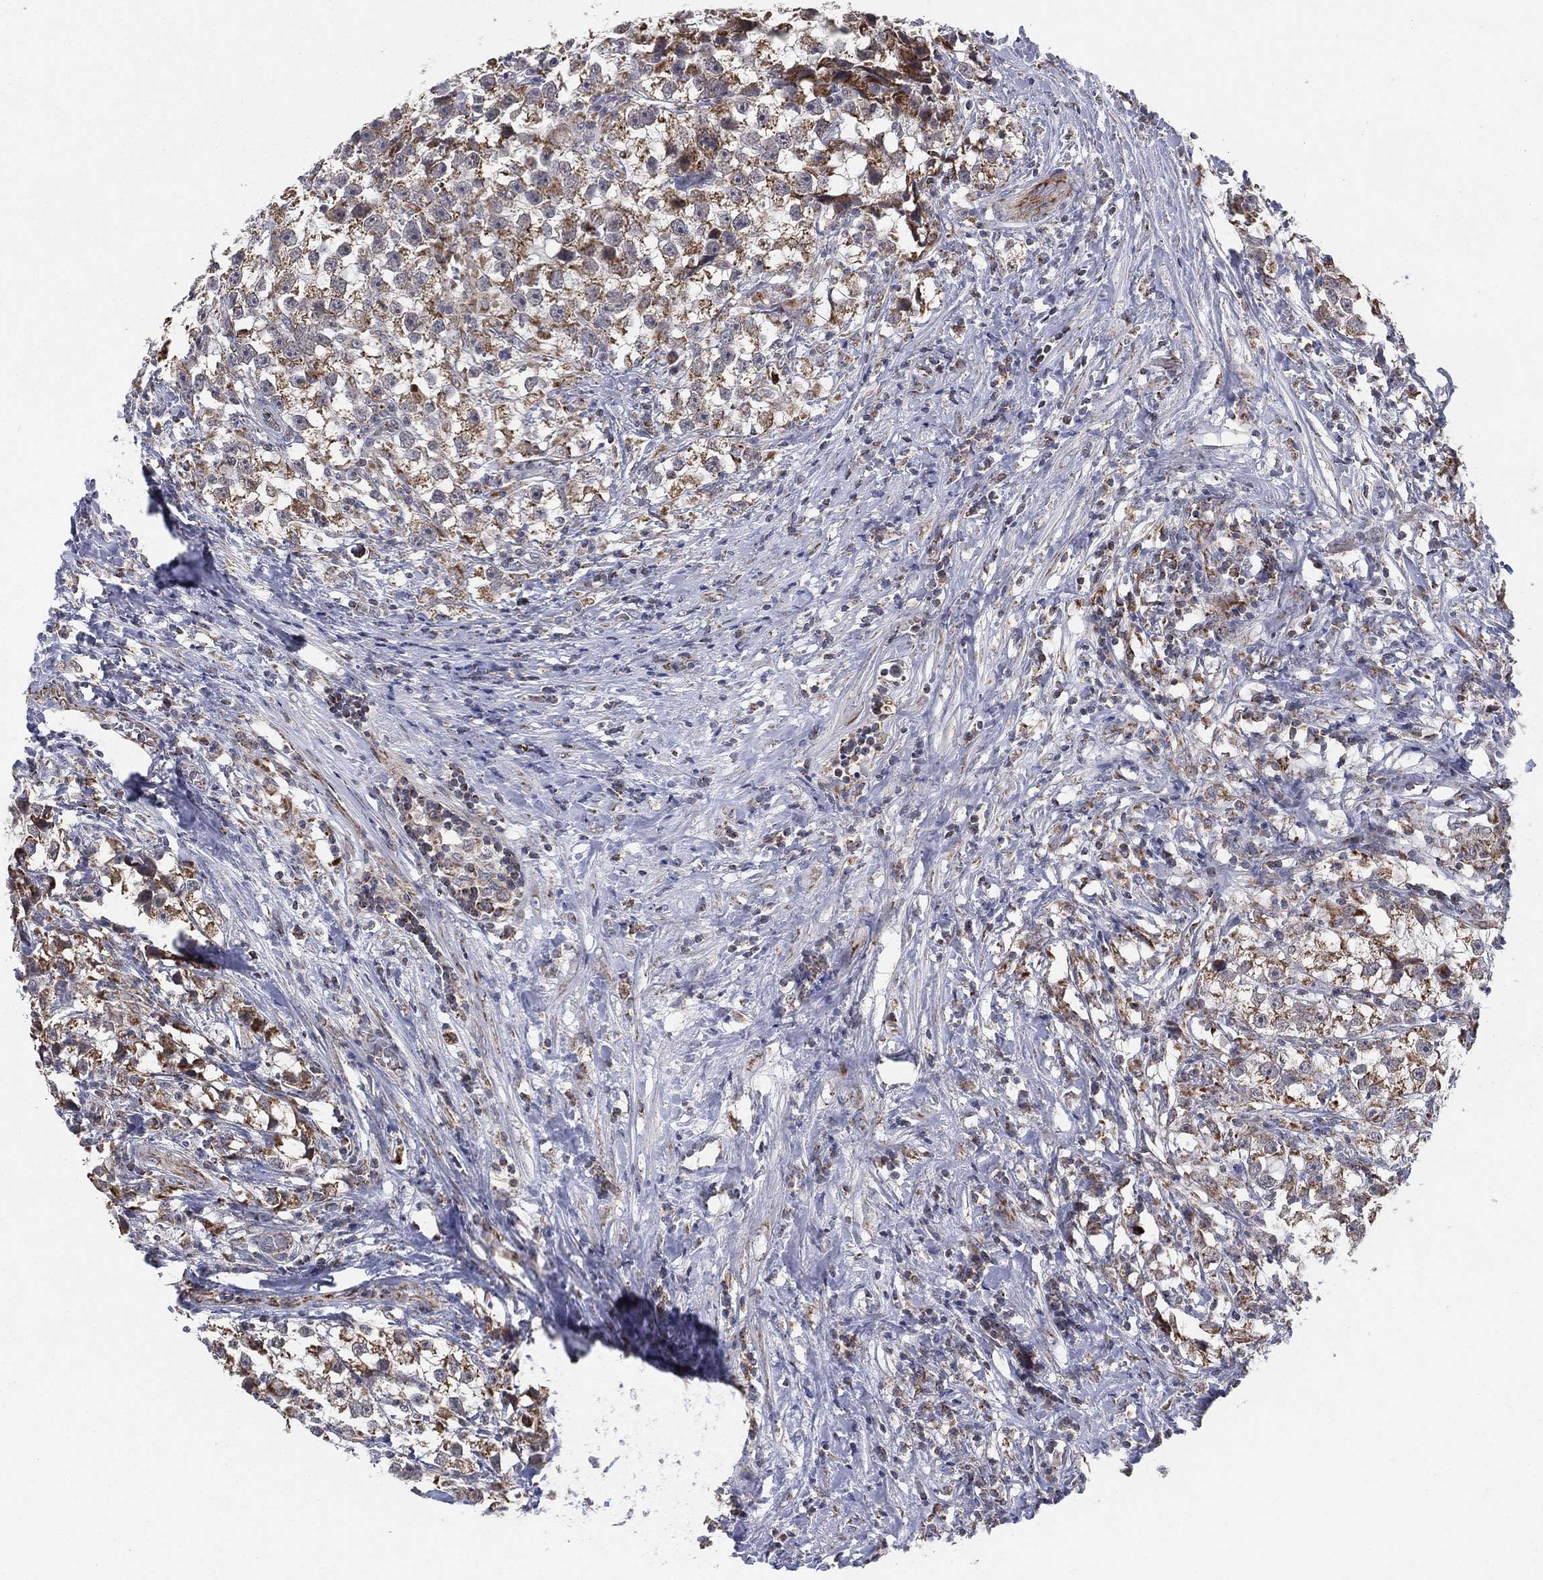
{"staining": {"intensity": "moderate", "quantity": ">75%", "location": "cytoplasmic/membranous"}, "tissue": "testis cancer", "cell_type": "Tumor cells", "image_type": "cancer", "snomed": [{"axis": "morphology", "description": "Seminoma, NOS"}, {"axis": "topography", "description": "Testis"}], "caption": "The micrograph reveals staining of testis seminoma, revealing moderate cytoplasmic/membranous protein expression (brown color) within tumor cells.", "gene": "PSMG4", "patient": {"sex": "male", "age": 46}}